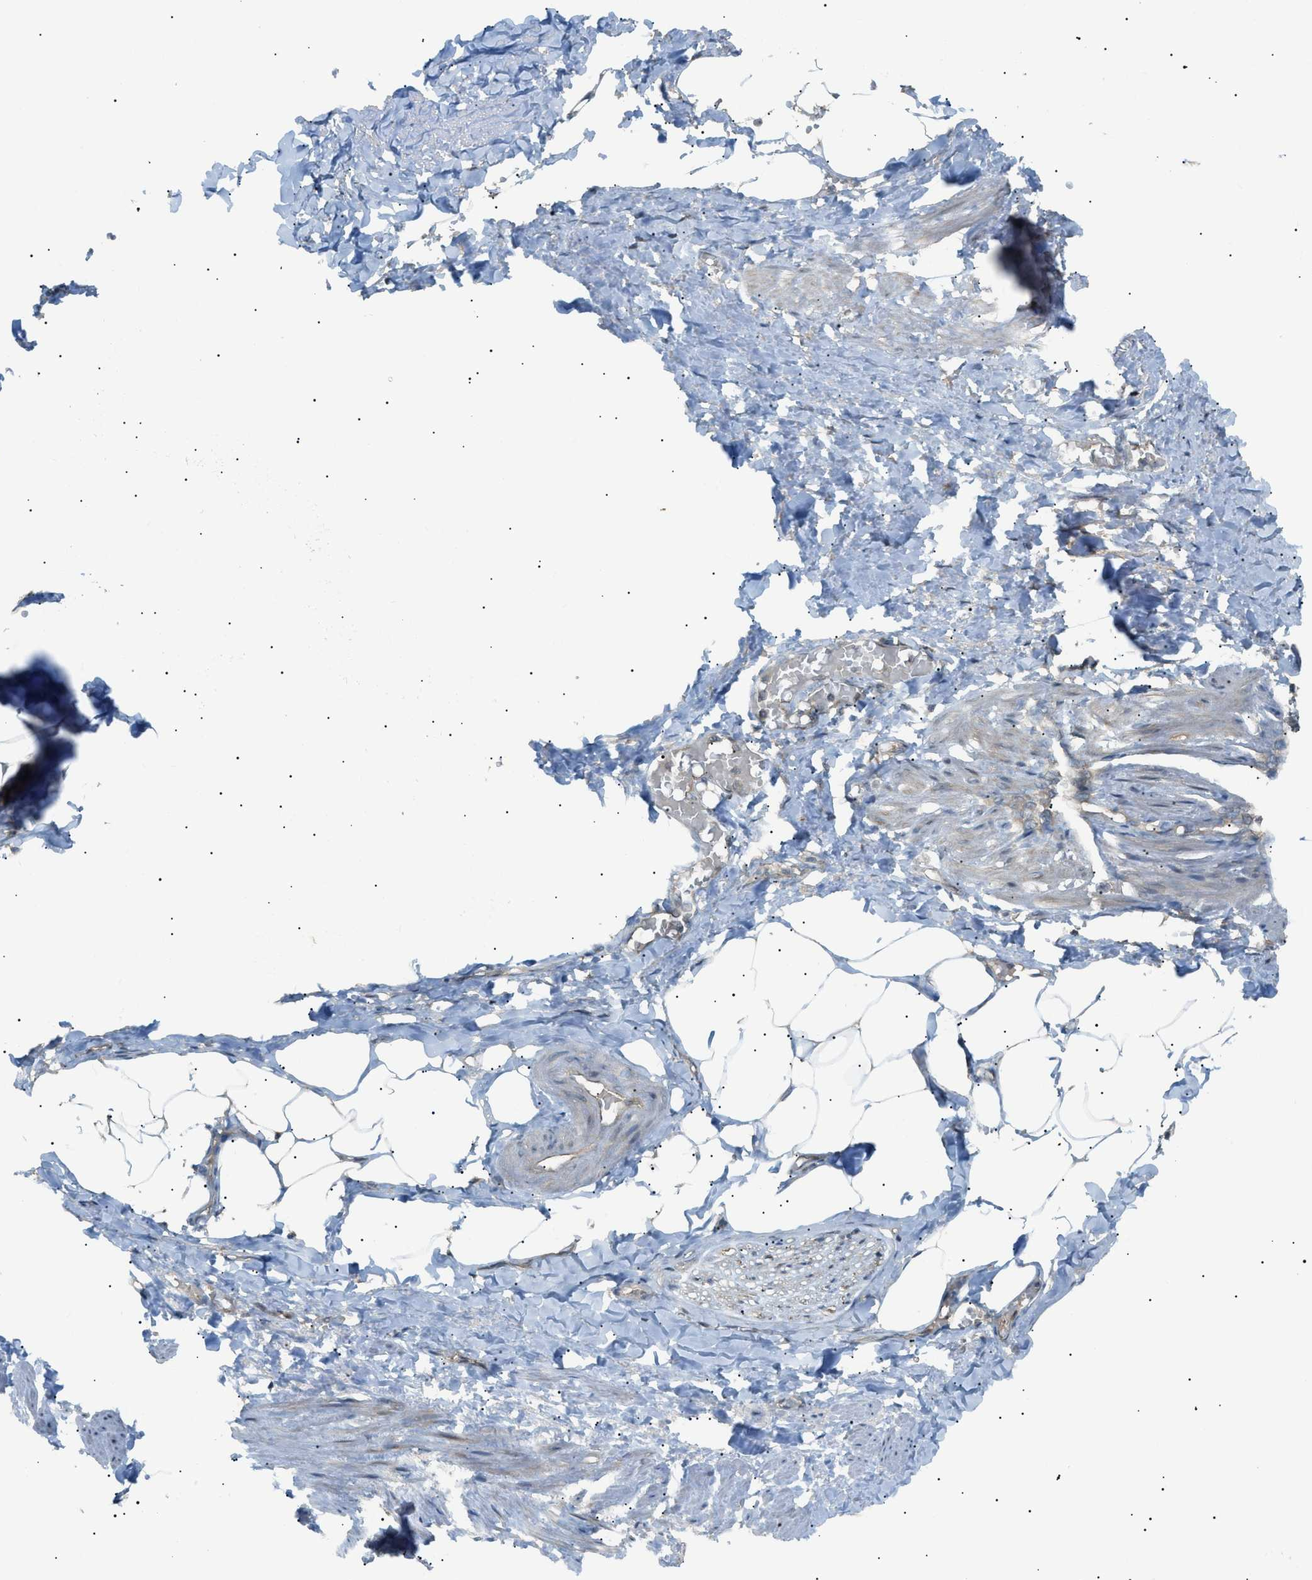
{"staining": {"intensity": "weak", "quantity": ">75%", "location": "cytoplasmic/membranous"}, "tissue": "adipose tissue", "cell_type": "Adipocytes", "image_type": "normal", "snomed": [{"axis": "morphology", "description": "Normal tissue, NOS"}, {"axis": "topography", "description": "Soft tissue"}, {"axis": "topography", "description": "Vascular tissue"}], "caption": "Immunohistochemistry (IHC) (DAB (3,3'-diaminobenzidine)) staining of benign human adipose tissue demonstrates weak cytoplasmic/membranous protein expression in approximately >75% of adipocytes.", "gene": "LPIN2", "patient": {"sex": "female", "age": 35}}